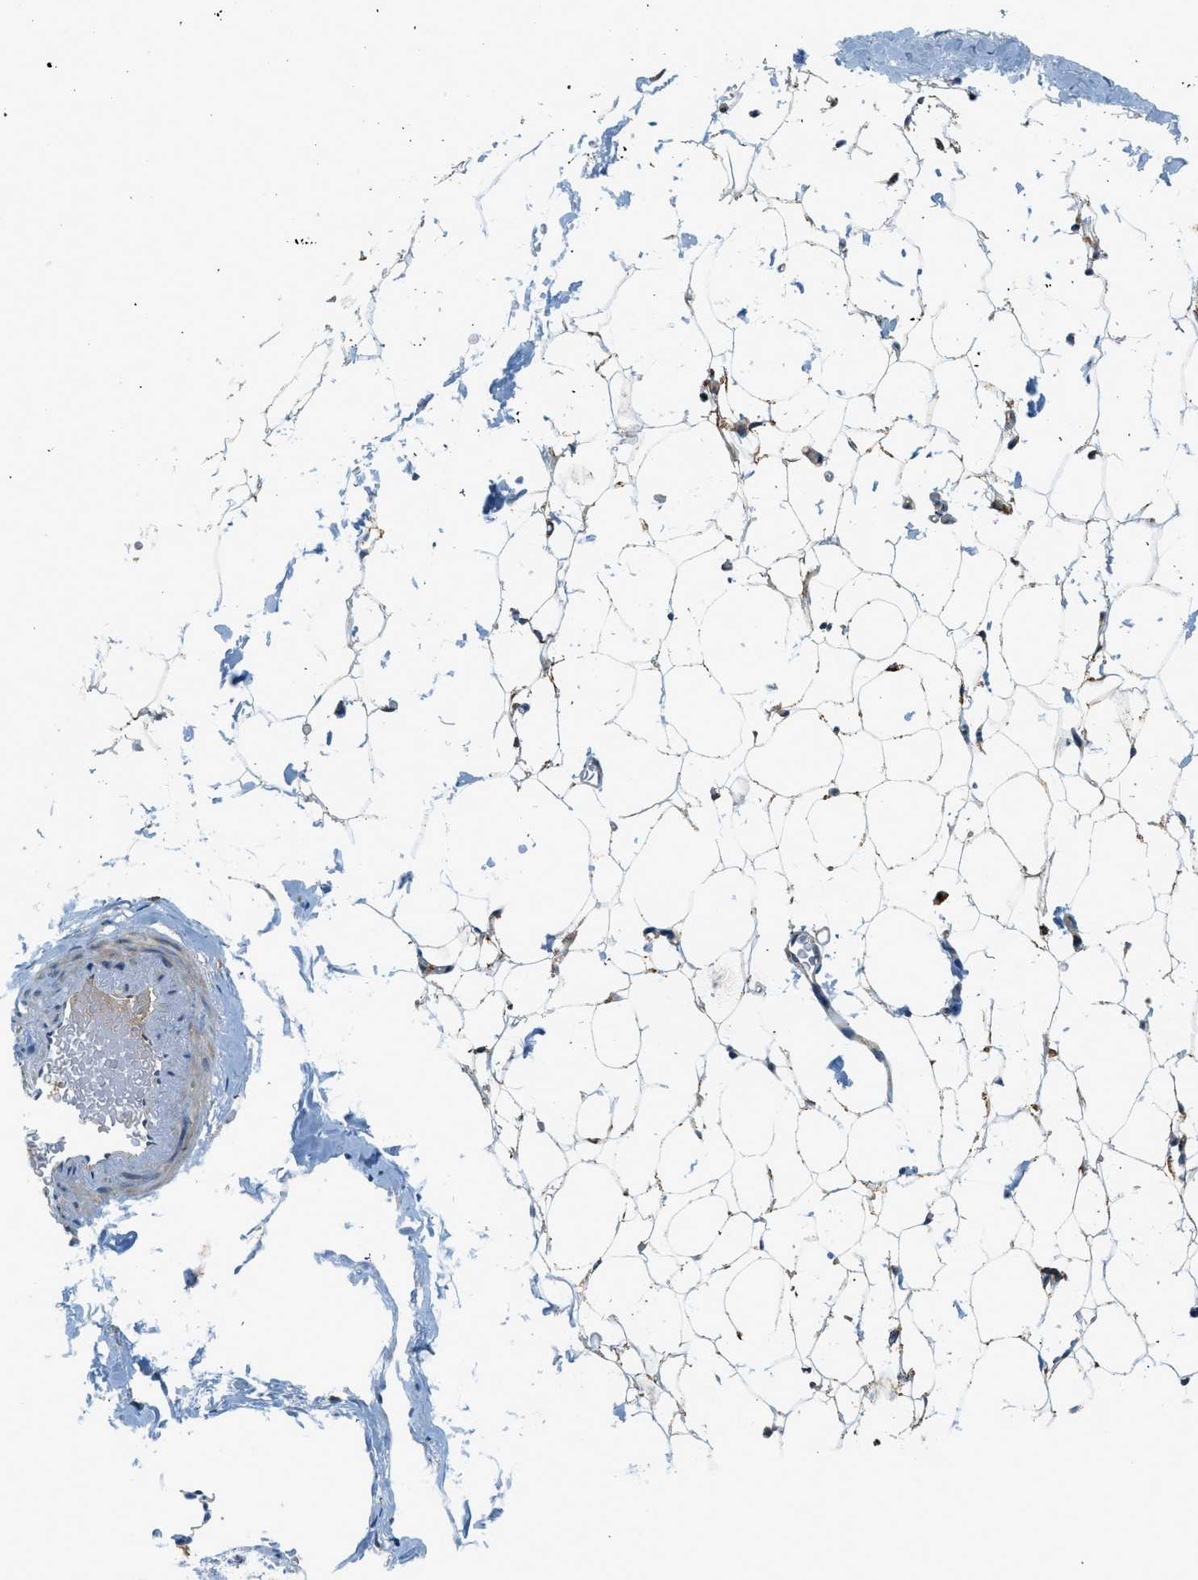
{"staining": {"intensity": "moderate", "quantity": ">75%", "location": "cytoplasmic/membranous,nuclear"}, "tissue": "adipose tissue", "cell_type": "Adipocytes", "image_type": "normal", "snomed": [{"axis": "morphology", "description": "Normal tissue, NOS"}, {"axis": "topography", "description": "Breast"}, {"axis": "topography", "description": "Soft tissue"}], "caption": "IHC (DAB (3,3'-diaminobenzidine)) staining of benign adipose tissue reveals moderate cytoplasmic/membranous,nuclear protein positivity in approximately >75% of adipocytes.", "gene": "KCNK1", "patient": {"sex": "female", "age": 75}}